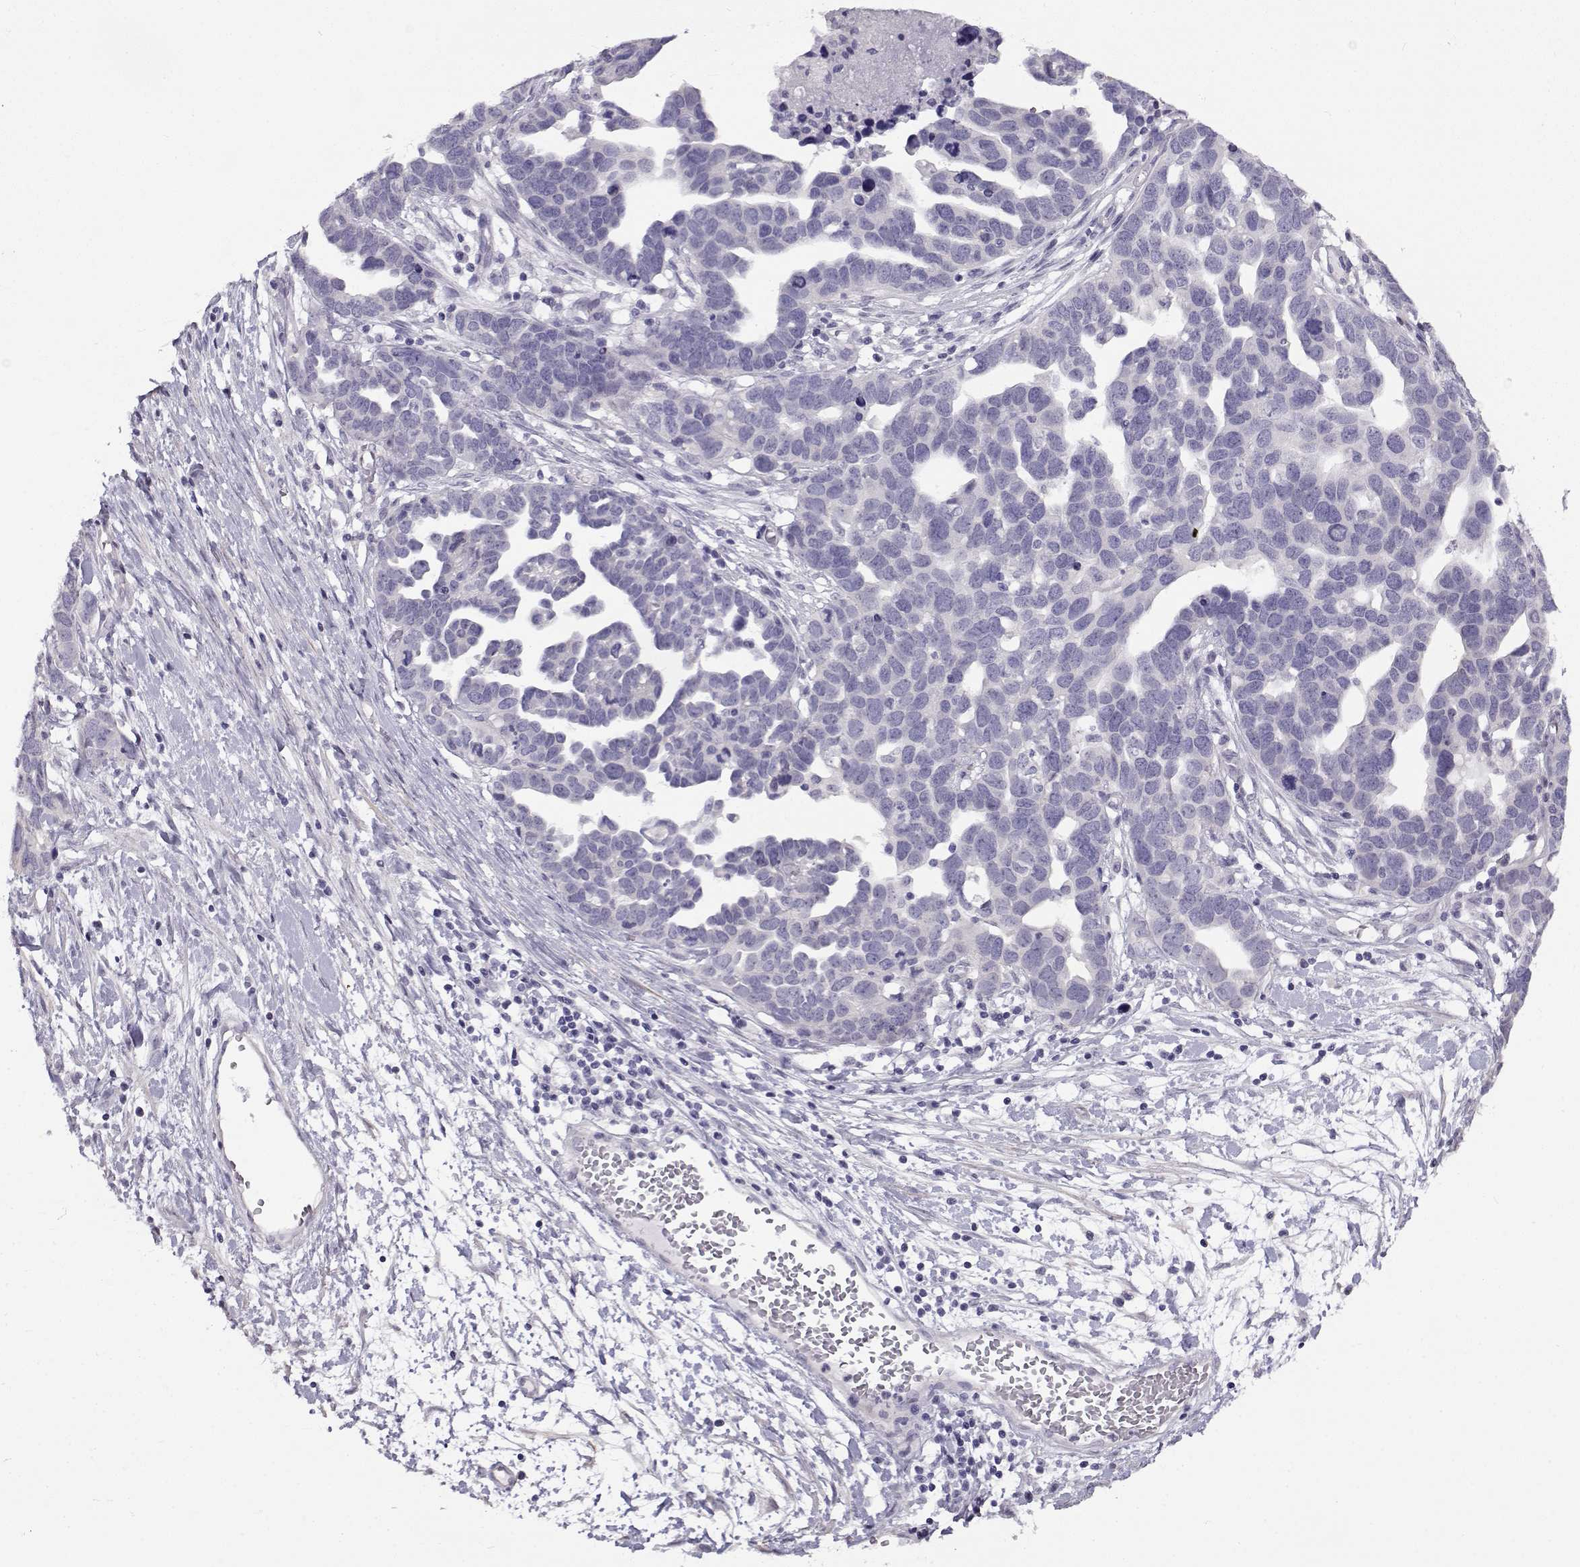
{"staining": {"intensity": "negative", "quantity": "none", "location": "none"}, "tissue": "ovarian cancer", "cell_type": "Tumor cells", "image_type": "cancer", "snomed": [{"axis": "morphology", "description": "Cystadenocarcinoma, serous, NOS"}, {"axis": "topography", "description": "Ovary"}], "caption": "Tumor cells show no significant staining in ovarian cancer (serous cystadenocarcinoma). (DAB immunohistochemistry (IHC) visualized using brightfield microscopy, high magnification).", "gene": "TEX55", "patient": {"sex": "female", "age": 54}}